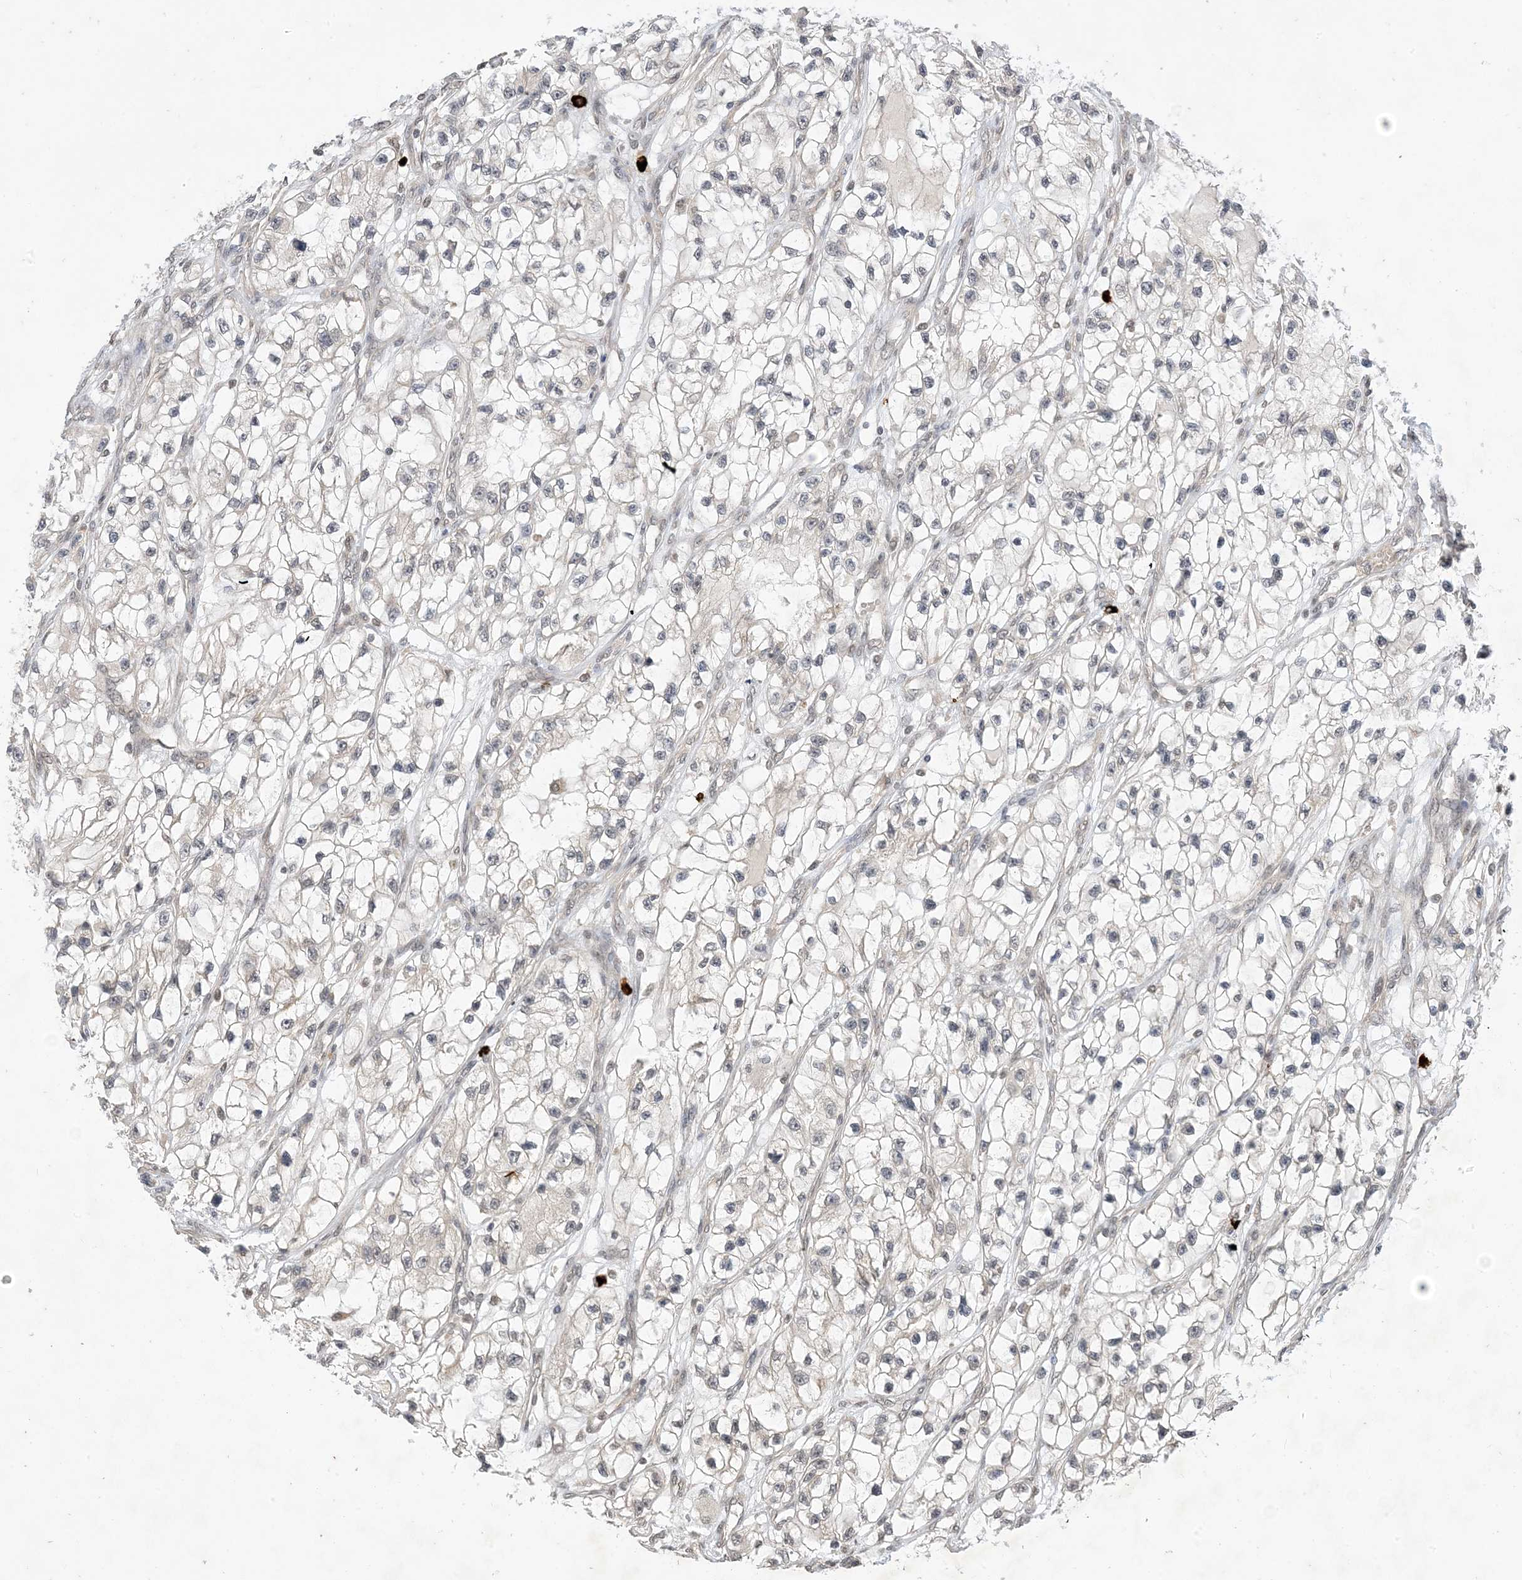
{"staining": {"intensity": "negative", "quantity": "none", "location": "none"}, "tissue": "renal cancer", "cell_type": "Tumor cells", "image_type": "cancer", "snomed": [{"axis": "morphology", "description": "Adenocarcinoma, NOS"}, {"axis": "topography", "description": "Kidney"}], "caption": "Immunohistochemical staining of renal cancer exhibits no significant staining in tumor cells. The staining is performed using DAB brown chromogen with nuclei counter-stained in using hematoxylin.", "gene": "RANBP9", "patient": {"sex": "female", "age": 57}}